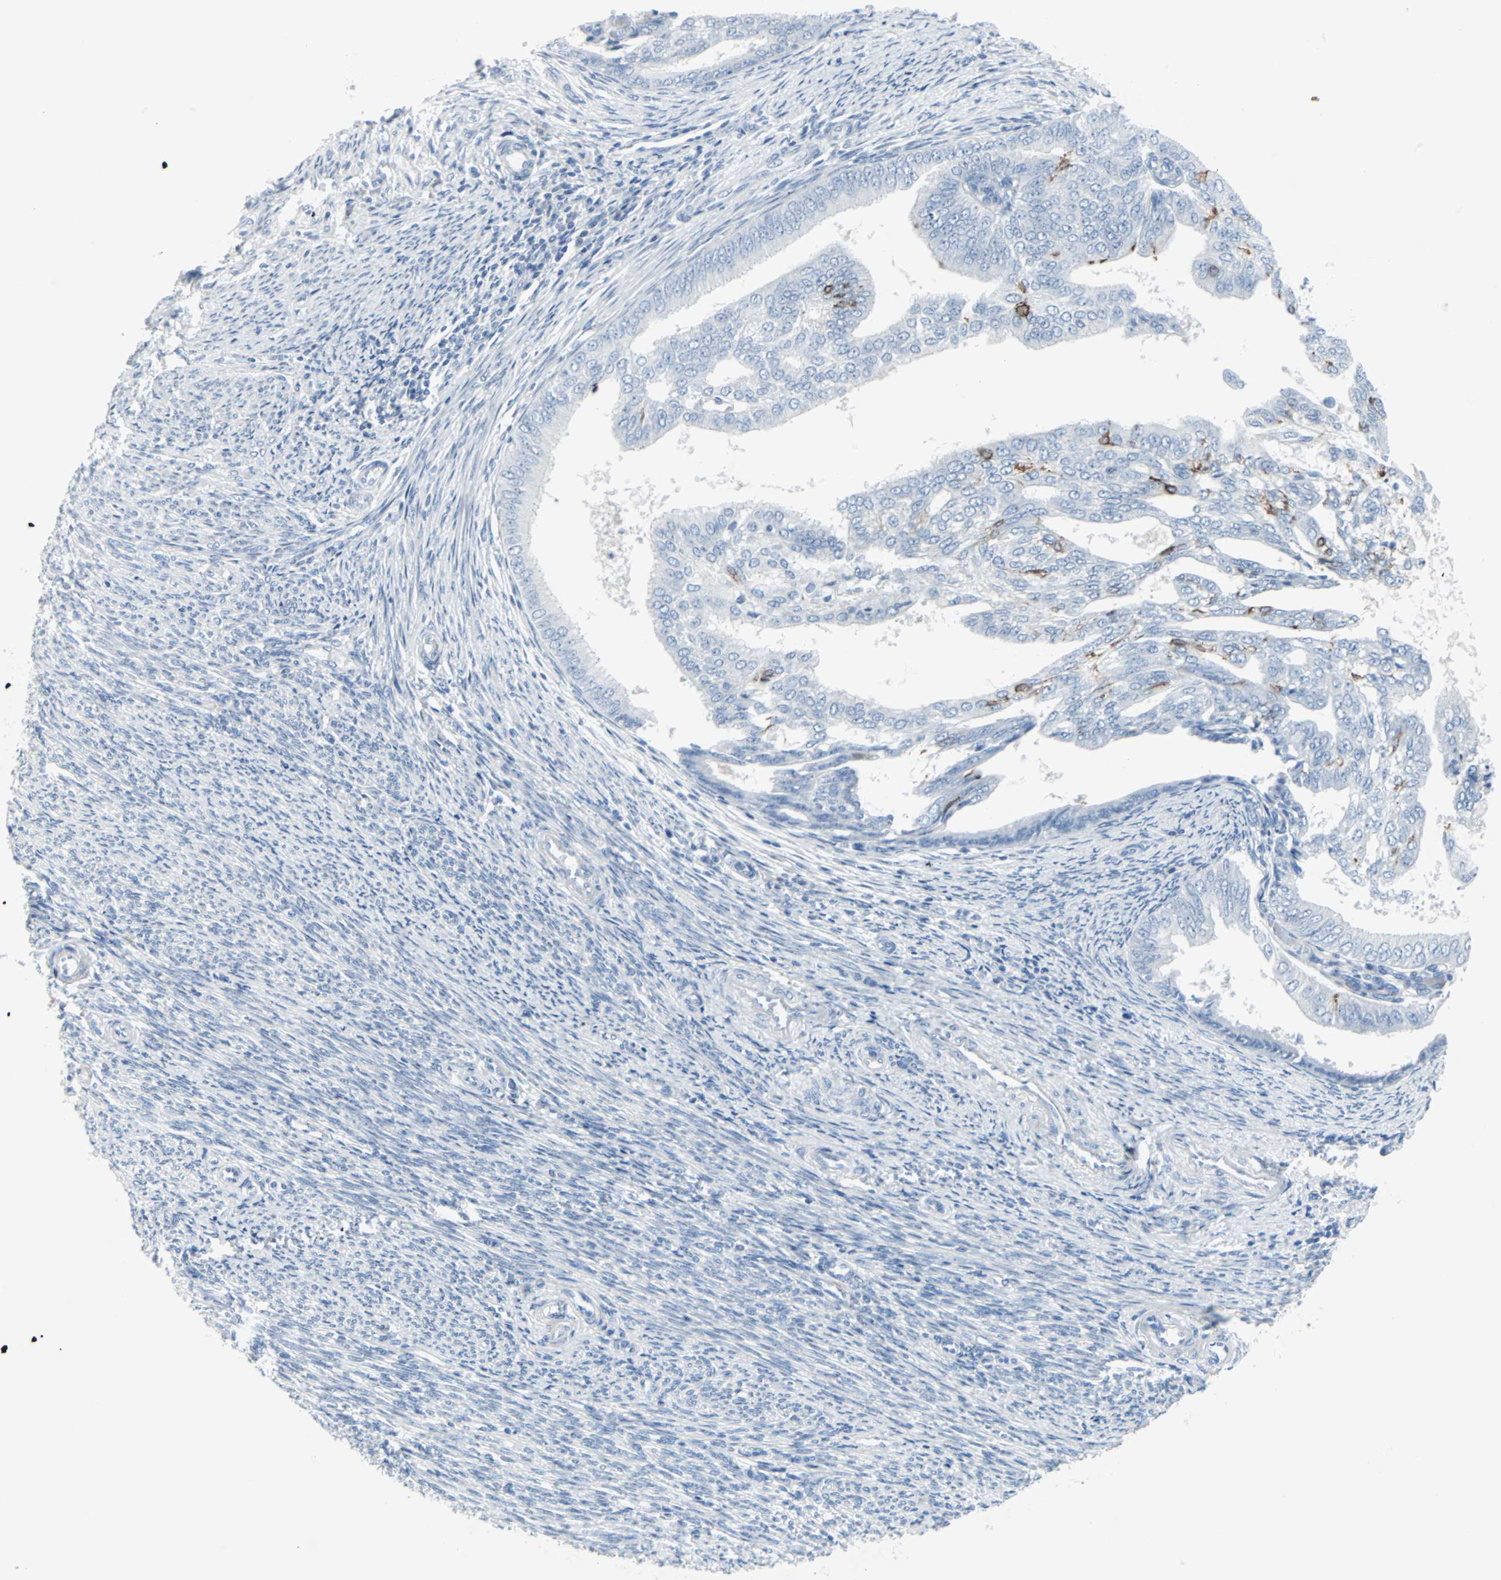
{"staining": {"intensity": "strong", "quantity": "<25%", "location": "cytoplasmic/membranous"}, "tissue": "endometrial cancer", "cell_type": "Tumor cells", "image_type": "cancer", "snomed": [{"axis": "morphology", "description": "Adenocarcinoma, NOS"}, {"axis": "topography", "description": "Endometrium"}], "caption": "This is an image of immunohistochemistry staining of endometrial cancer, which shows strong staining in the cytoplasmic/membranous of tumor cells.", "gene": "STX1A", "patient": {"sex": "female", "age": 58}}